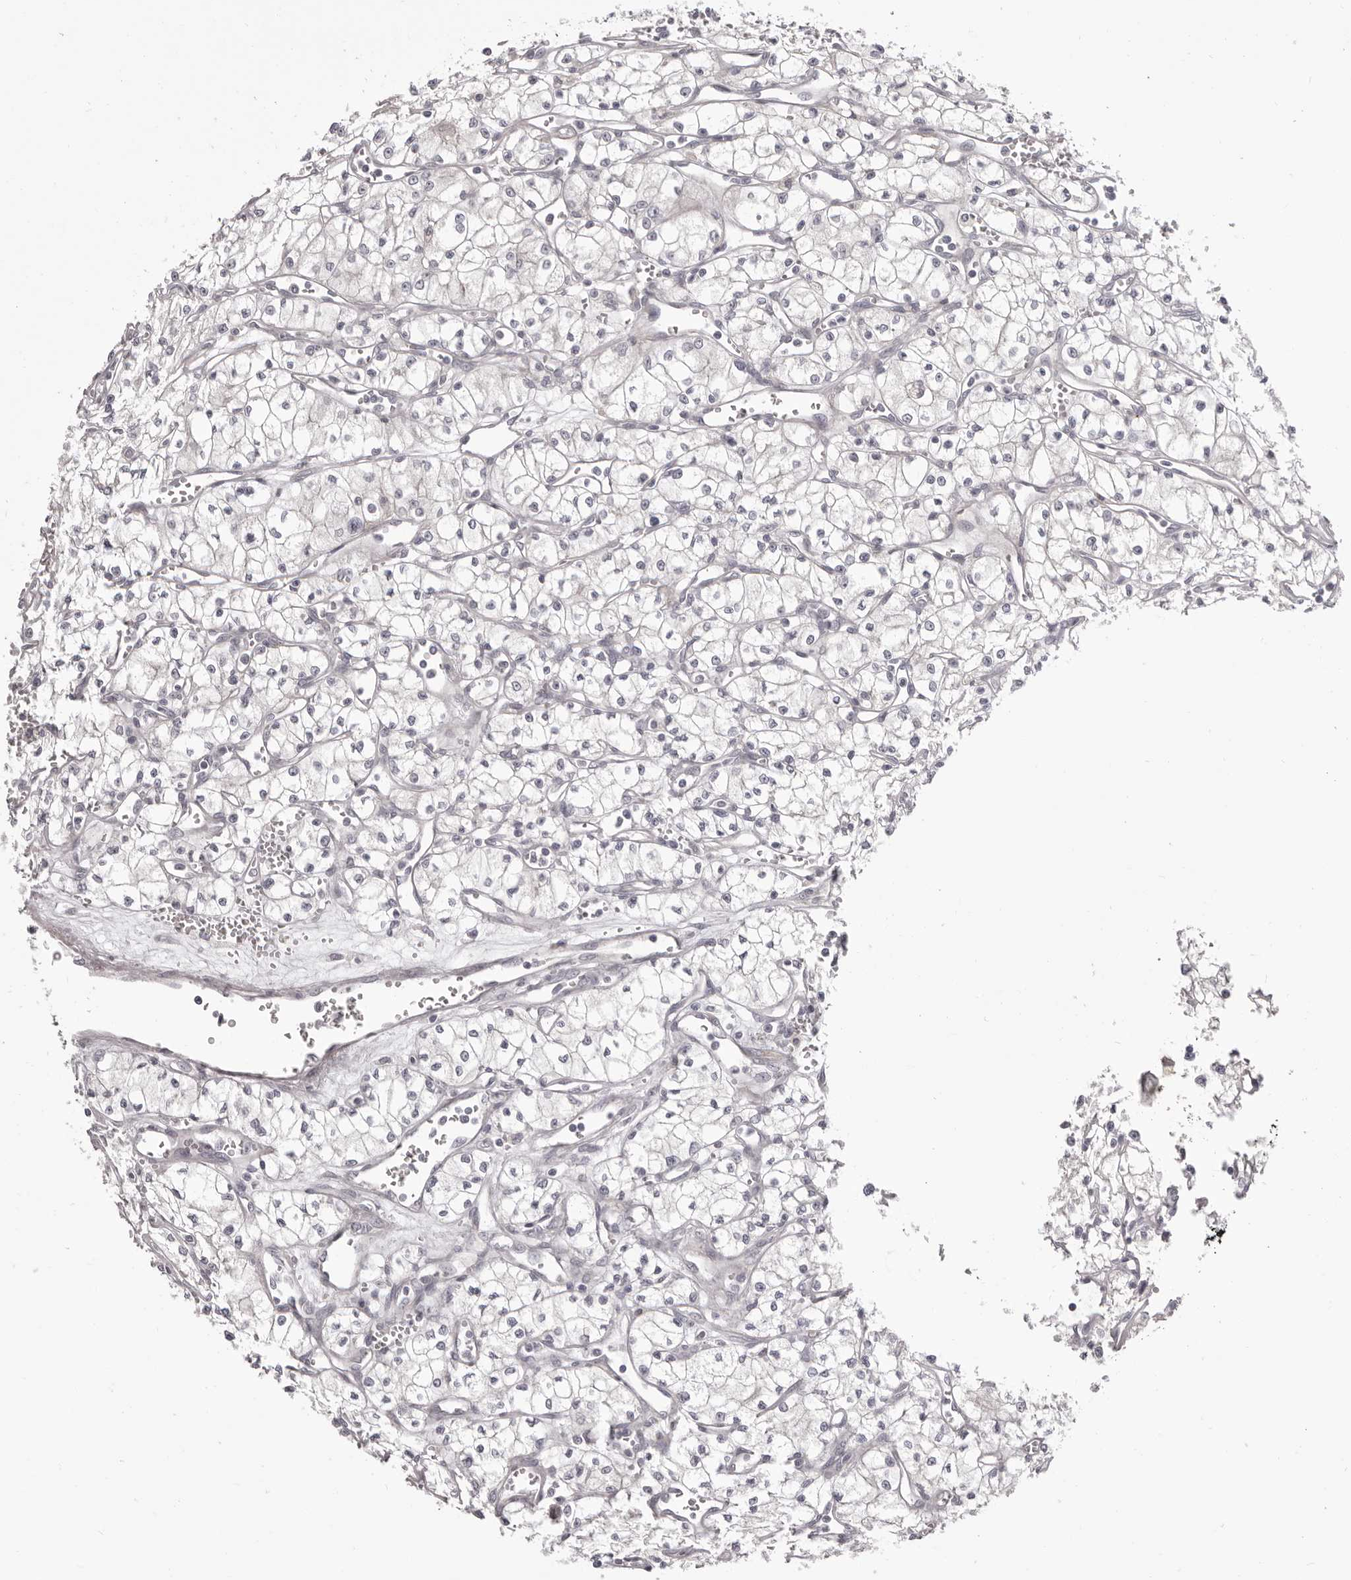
{"staining": {"intensity": "negative", "quantity": "none", "location": "none"}, "tissue": "renal cancer", "cell_type": "Tumor cells", "image_type": "cancer", "snomed": [{"axis": "morphology", "description": "Adenocarcinoma, NOS"}, {"axis": "topography", "description": "Kidney"}], "caption": "Immunohistochemical staining of renal cancer shows no significant staining in tumor cells.", "gene": "OTUD3", "patient": {"sex": "male", "age": 59}}